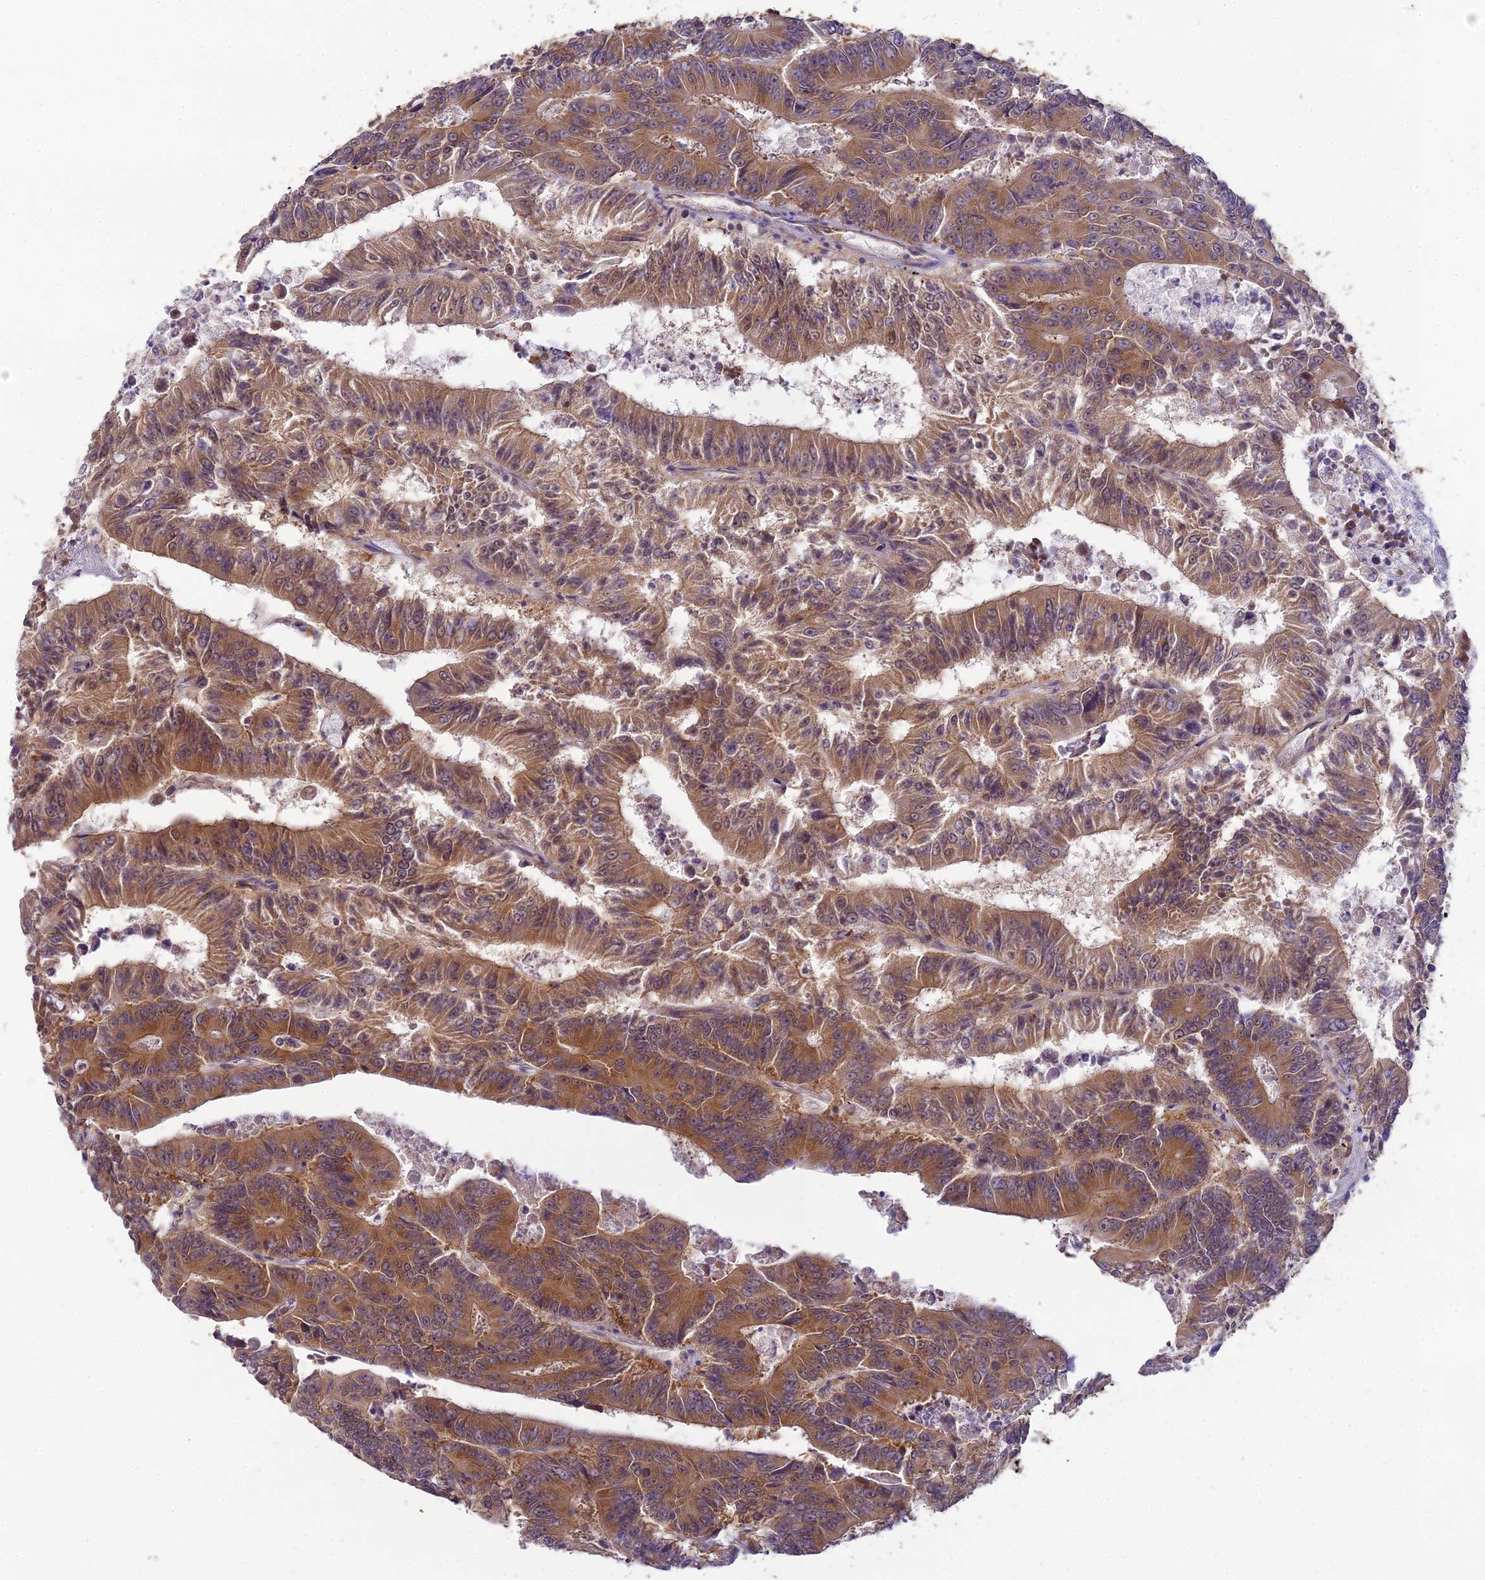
{"staining": {"intensity": "moderate", "quantity": ">75%", "location": "cytoplasmic/membranous"}, "tissue": "colorectal cancer", "cell_type": "Tumor cells", "image_type": "cancer", "snomed": [{"axis": "morphology", "description": "Adenocarcinoma, NOS"}, {"axis": "topography", "description": "Colon"}], "caption": "The image demonstrates a brown stain indicating the presence of a protein in the cytoplasmic/membranous of tumor cells in colorectal cancer (adenocarcinoma).", "gene": "SKIC8", "patient": {"sex": "male", "age": 83}}